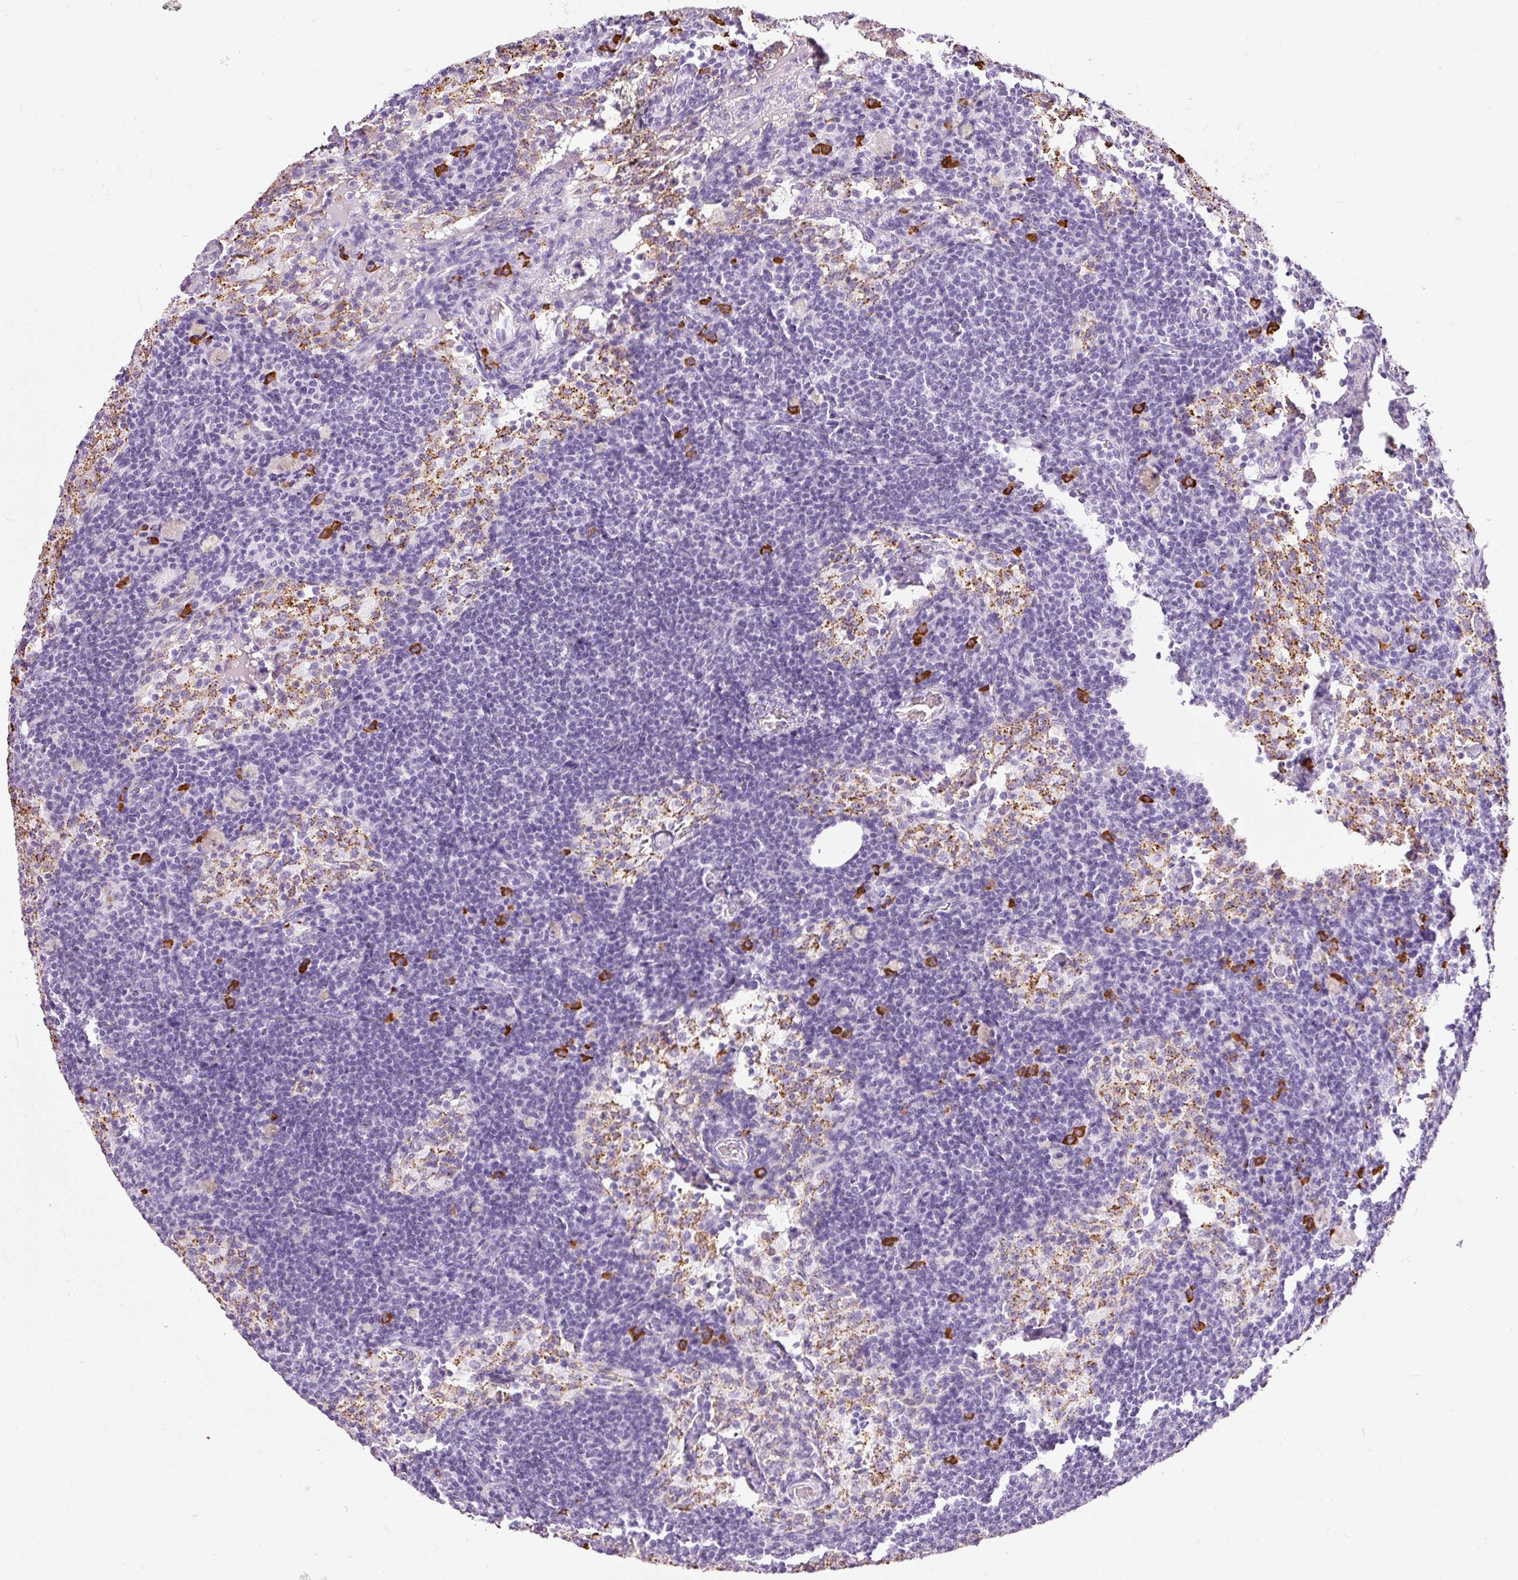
{"staining": {"intensity": "negative", "quantity": "none", "location": "none"}, "tissue": "lymph node", "cell_type": "Germinal center cells", "image_type": "normal", "snomed": [{"axis": "morphology", "description": "Normal tissue, NOS"}, {"axis": "topography", "description": "Lymph node"}], "caption": "DAB (3,3'-diaminobenzidine) immunohistochemical staining of normal lymph node exhibits no significant expression in germinal center cells.", "gene": "PRPF38B", "patient": {"sex": "male", "age": 49}}